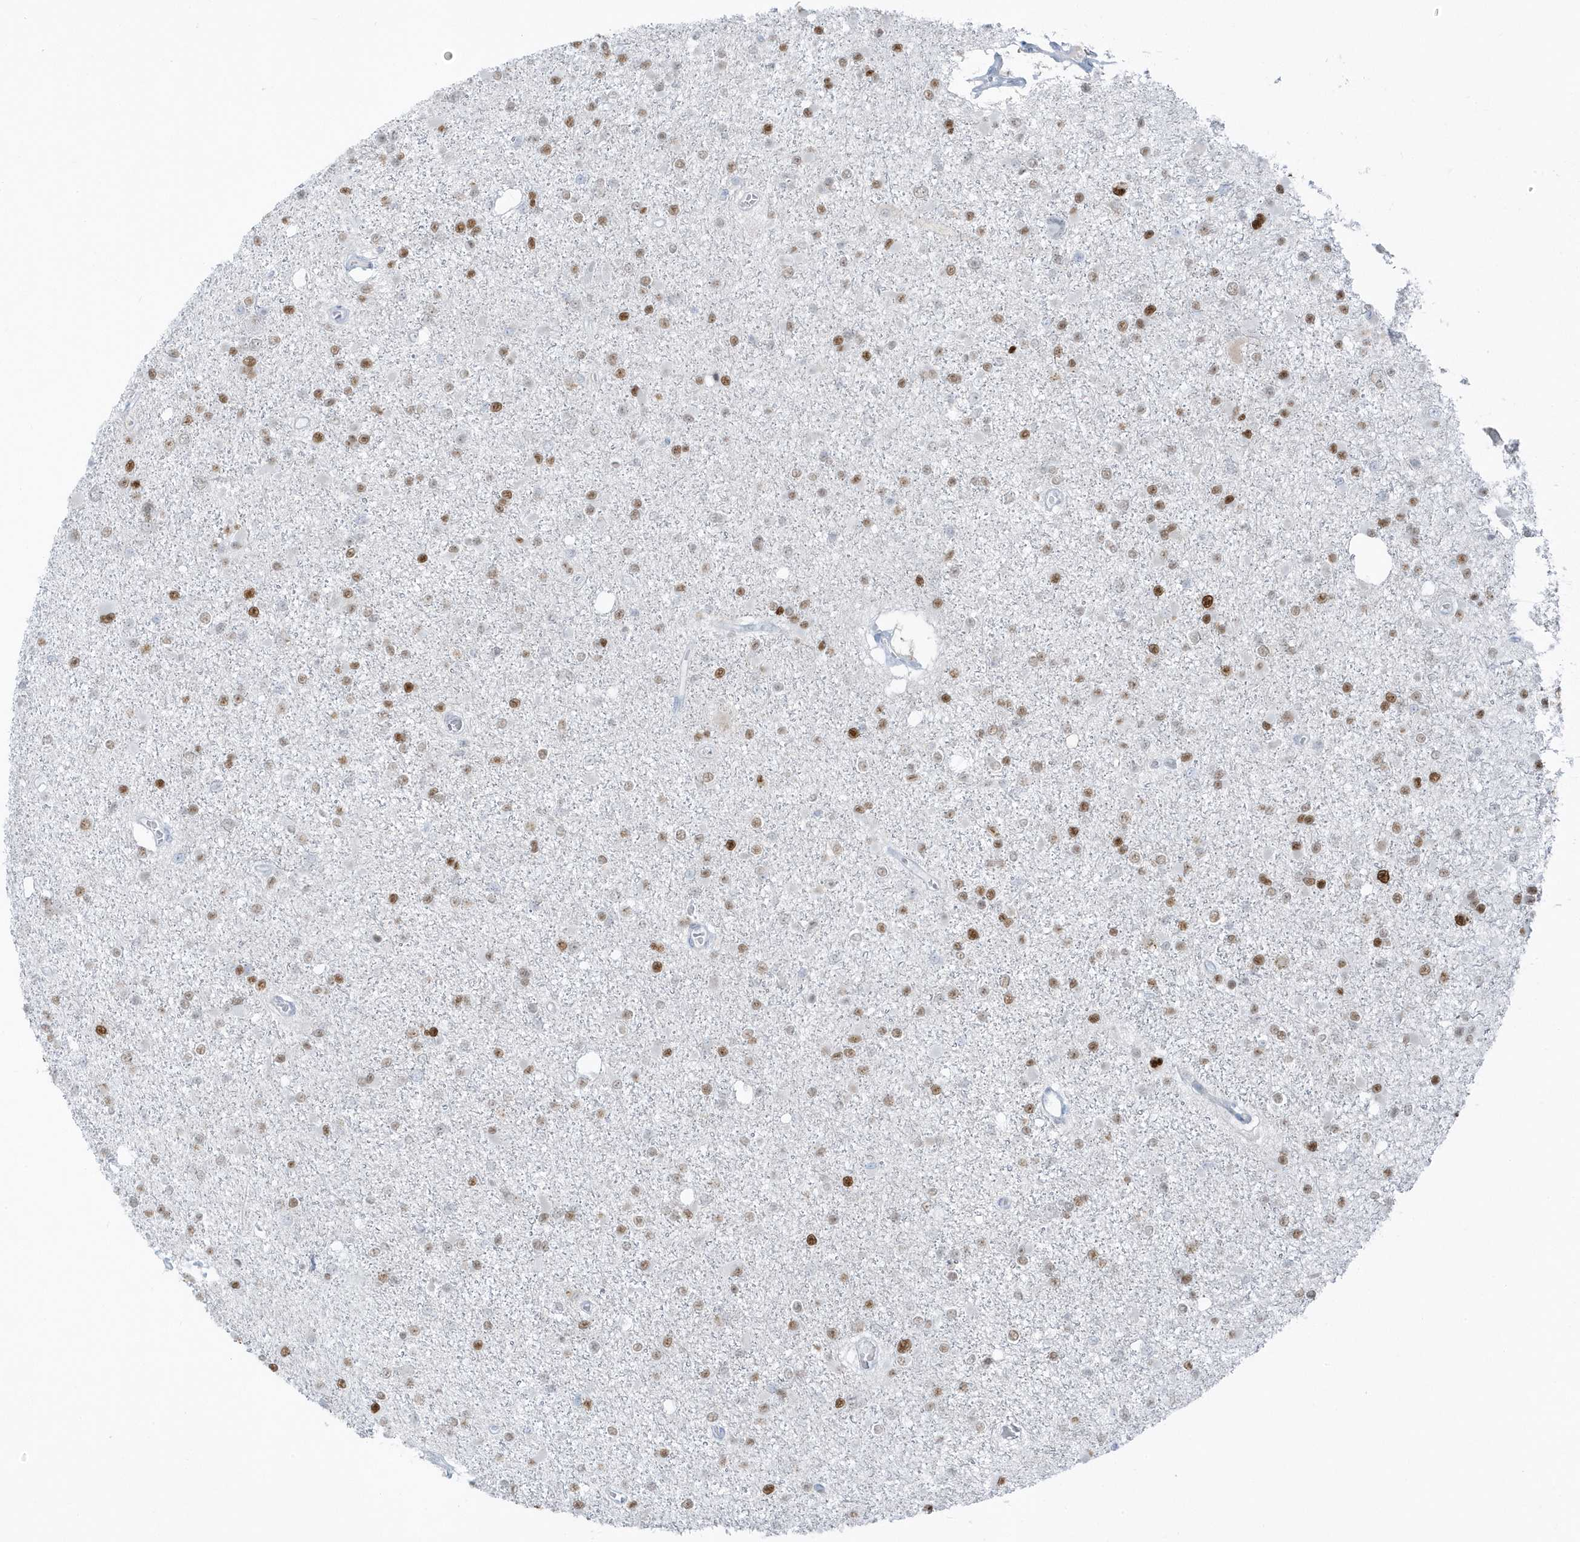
{"staining": {"intensity": "moderate", "quantity": ">75%", "location": "nuclear"}, "tissue": "glioma", "cell_type": "Tumor cells", "image_type": "cancer", "snomed": [{"axis": "morphology", "description": "Glioma, malignant, Low grade"}, {"axis": "topography", "description": "Brain"}], "caption": "Immunohistochemistry (IHC) histopathology image of human glioma stained for a protein (brown), which shows medium levels of moderate nuclear staining in about >75% of tumor cells.", "gene": "SMIM34", "patient": {"sex": "female", "age": 22}}